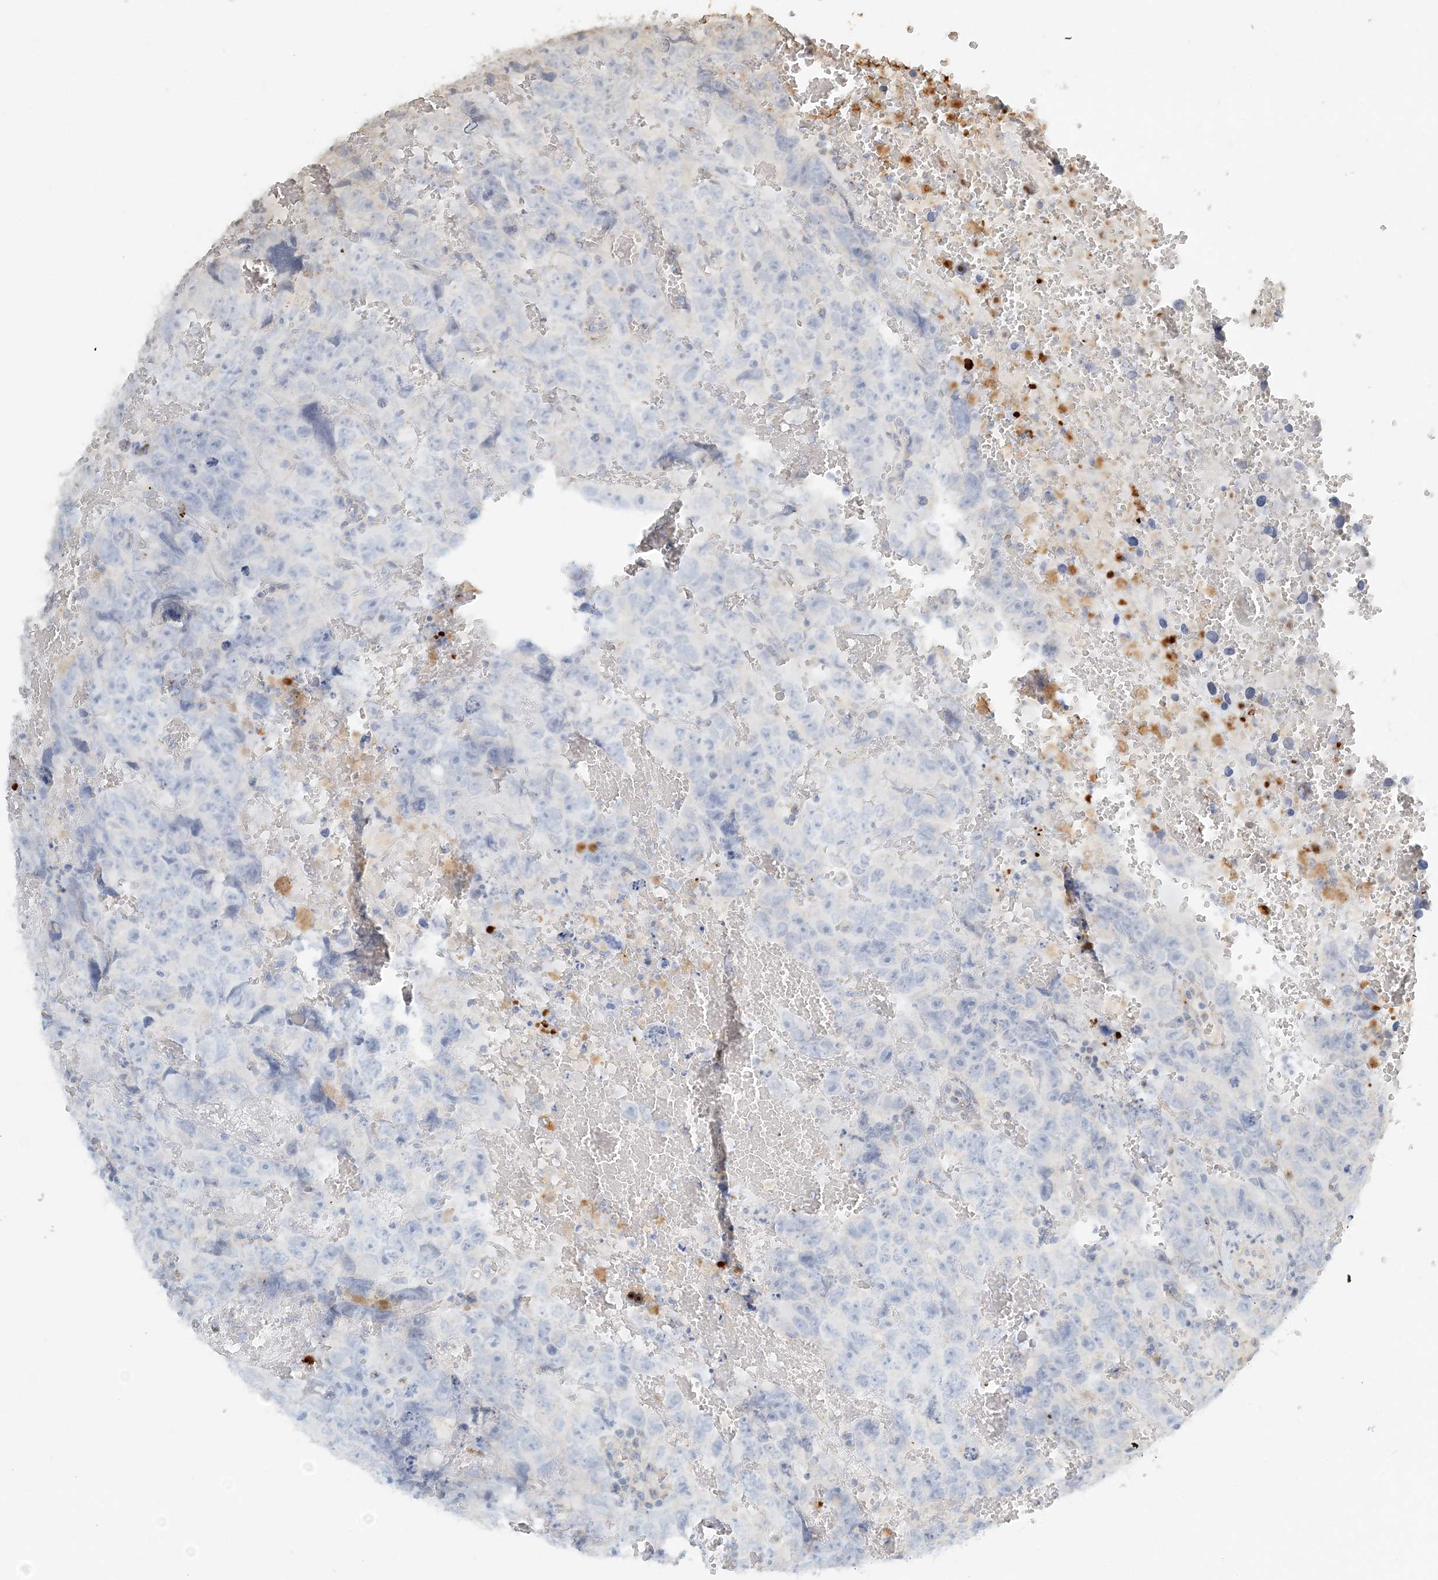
{"staining": {"intensity": "negative", "quantity": "none", "location": "none"}, "tissue": "testis cancer", "cell_type": "Tumor cells", "image_type": "cancer", "snomed": [{"axis": "morphology", "description": "Carcinoma, Embryonal, NOS"}, {"axis": "topography", "description": "Testis"}], "caption": "This is an IHC photomicrograph of human embryonal carcinoma (testis). There is no positivity in tumor cells.", "gene": "NAA11", "patient": {"sex": "male", "age": 45}}